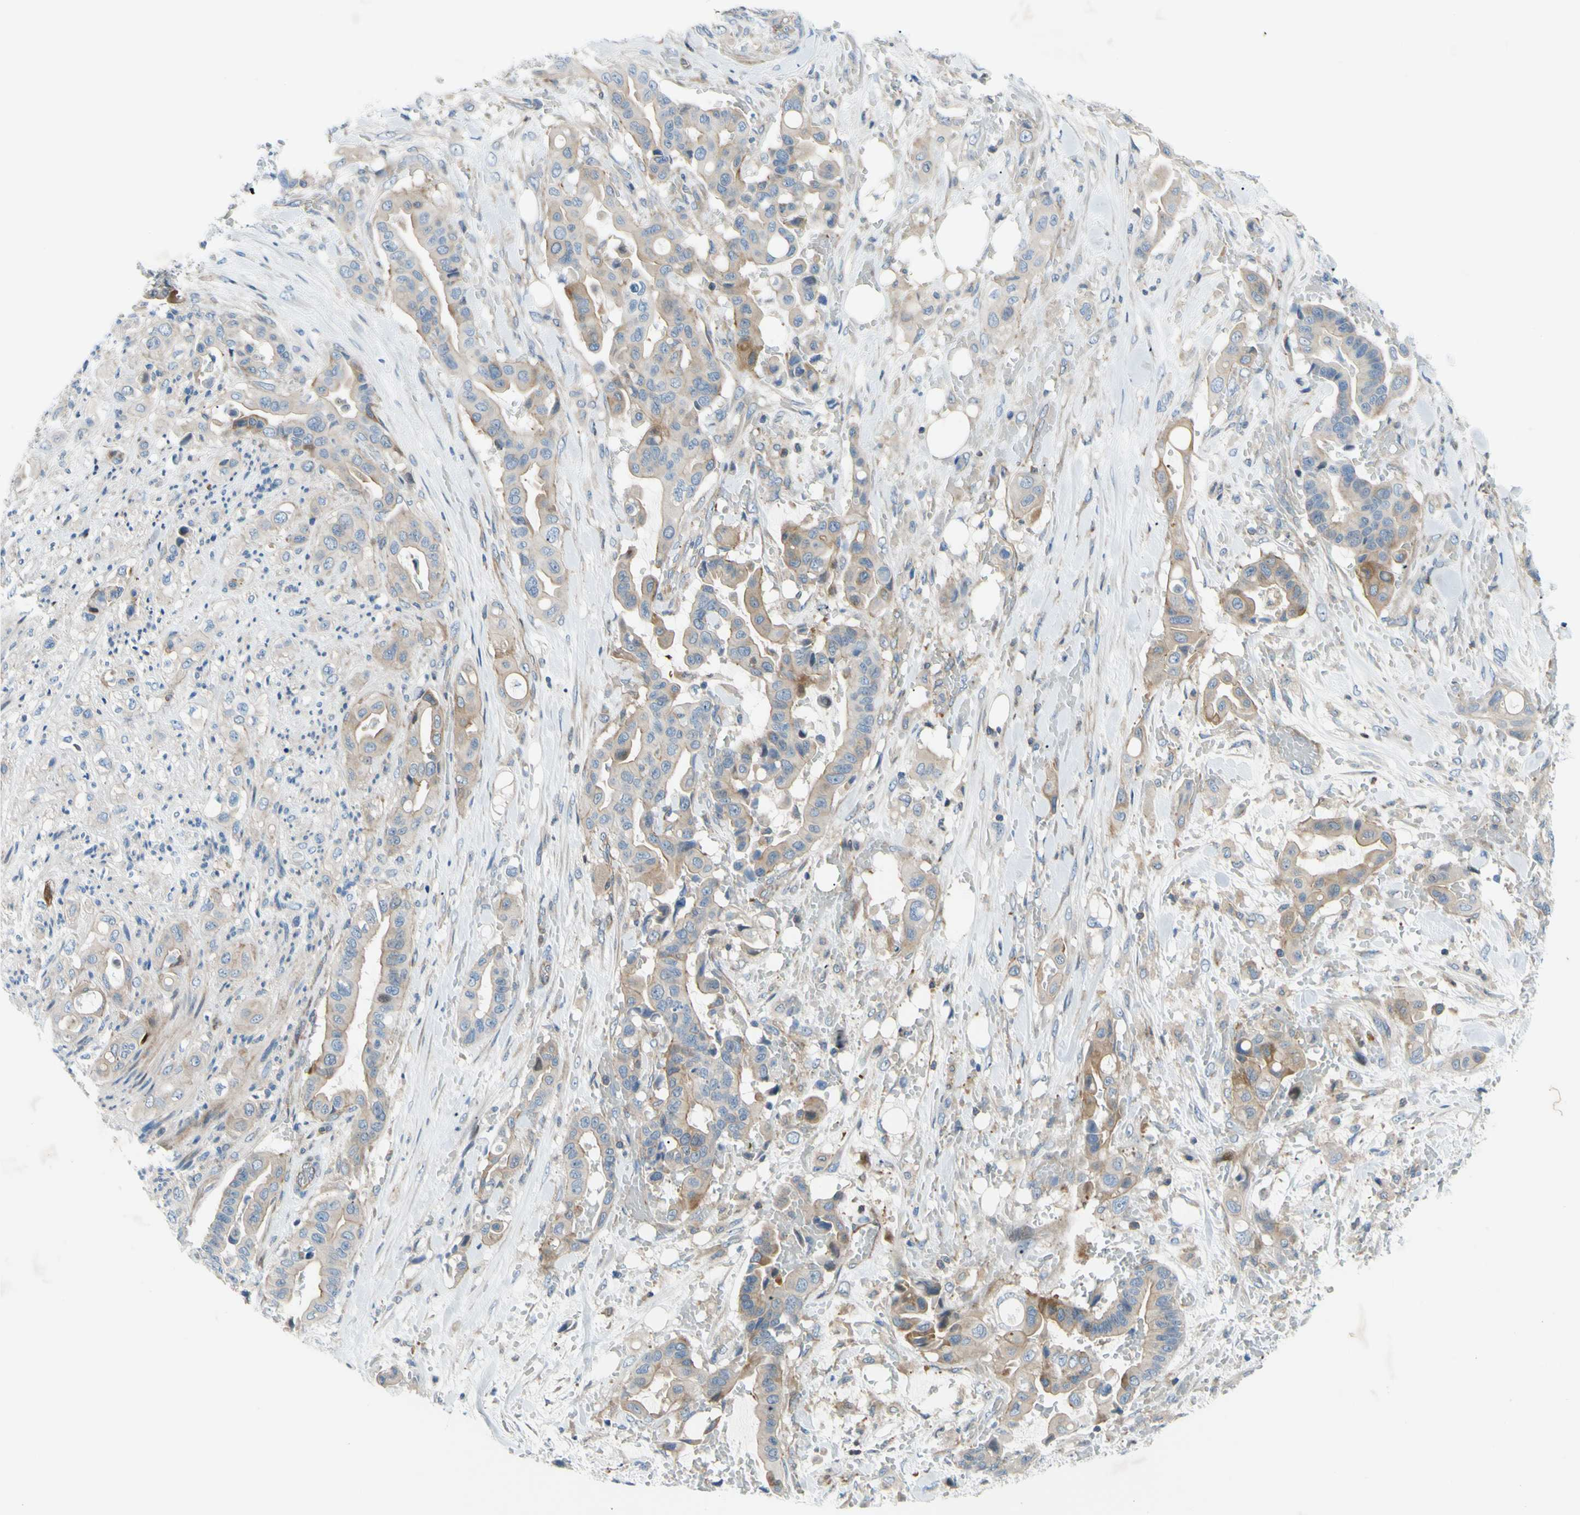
{"staining": {"intensity": "moderate", "quantity": "25%-75%", "location": "cytoplasmic/membranous"}, "tissue": "liver cancer", "cell_type": "Tumor cells", "image_type": "cancer", "snomed": [{"axis": "morphology", "description": "Cholangiocarcinoma"}, {"axis": "topography", "description": "Liver"}], "caption": "A brown stain labels moderate cytoplasmic/membranous expression of a protein in liver cancer tumor cells. (IHC, brightfield microscopy, high magnification).", "gene": "PAK2", "patient": {"sex": "female", "age": 61}}